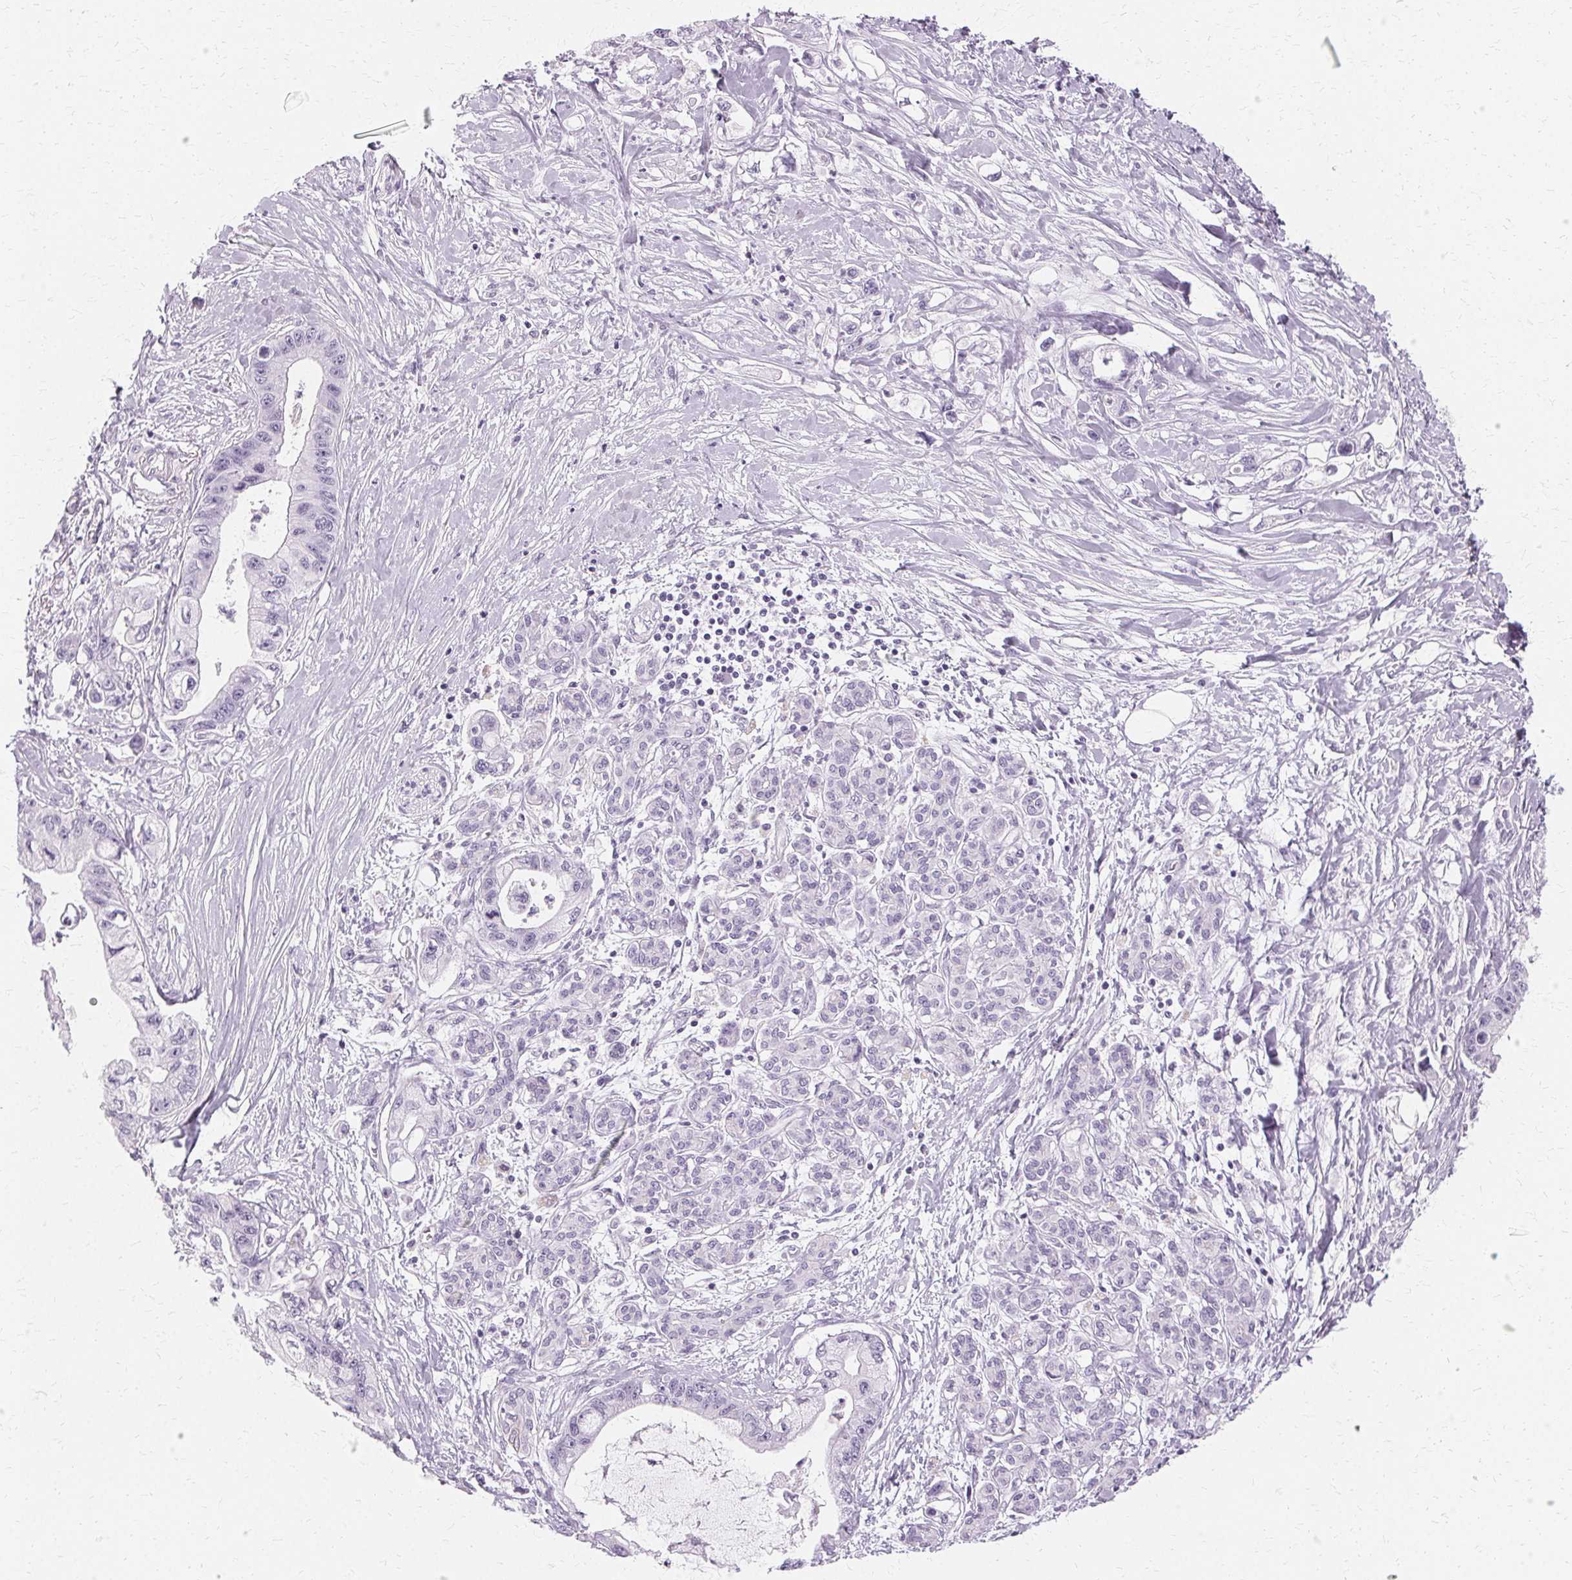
{"staining": {"intensity": "negative", "quantity": "none", "location": "none"}, "tissue": "pancreatic cancer", "cell_type": "Tumor cells", "image_type": "cancer", "snomed": [{"axis": "morphology", "description": "Adenocarcinoma, NOS"}, {"axis": "topography", "description": "Pancreas"}], "caption": "The histopathology image shows no staining of tumor cells in pancreatic adenocarcinoma. Nuclei are stained in blue.", "gene": "KRT6C", "patient": {"sex": "male", "age": 61}}